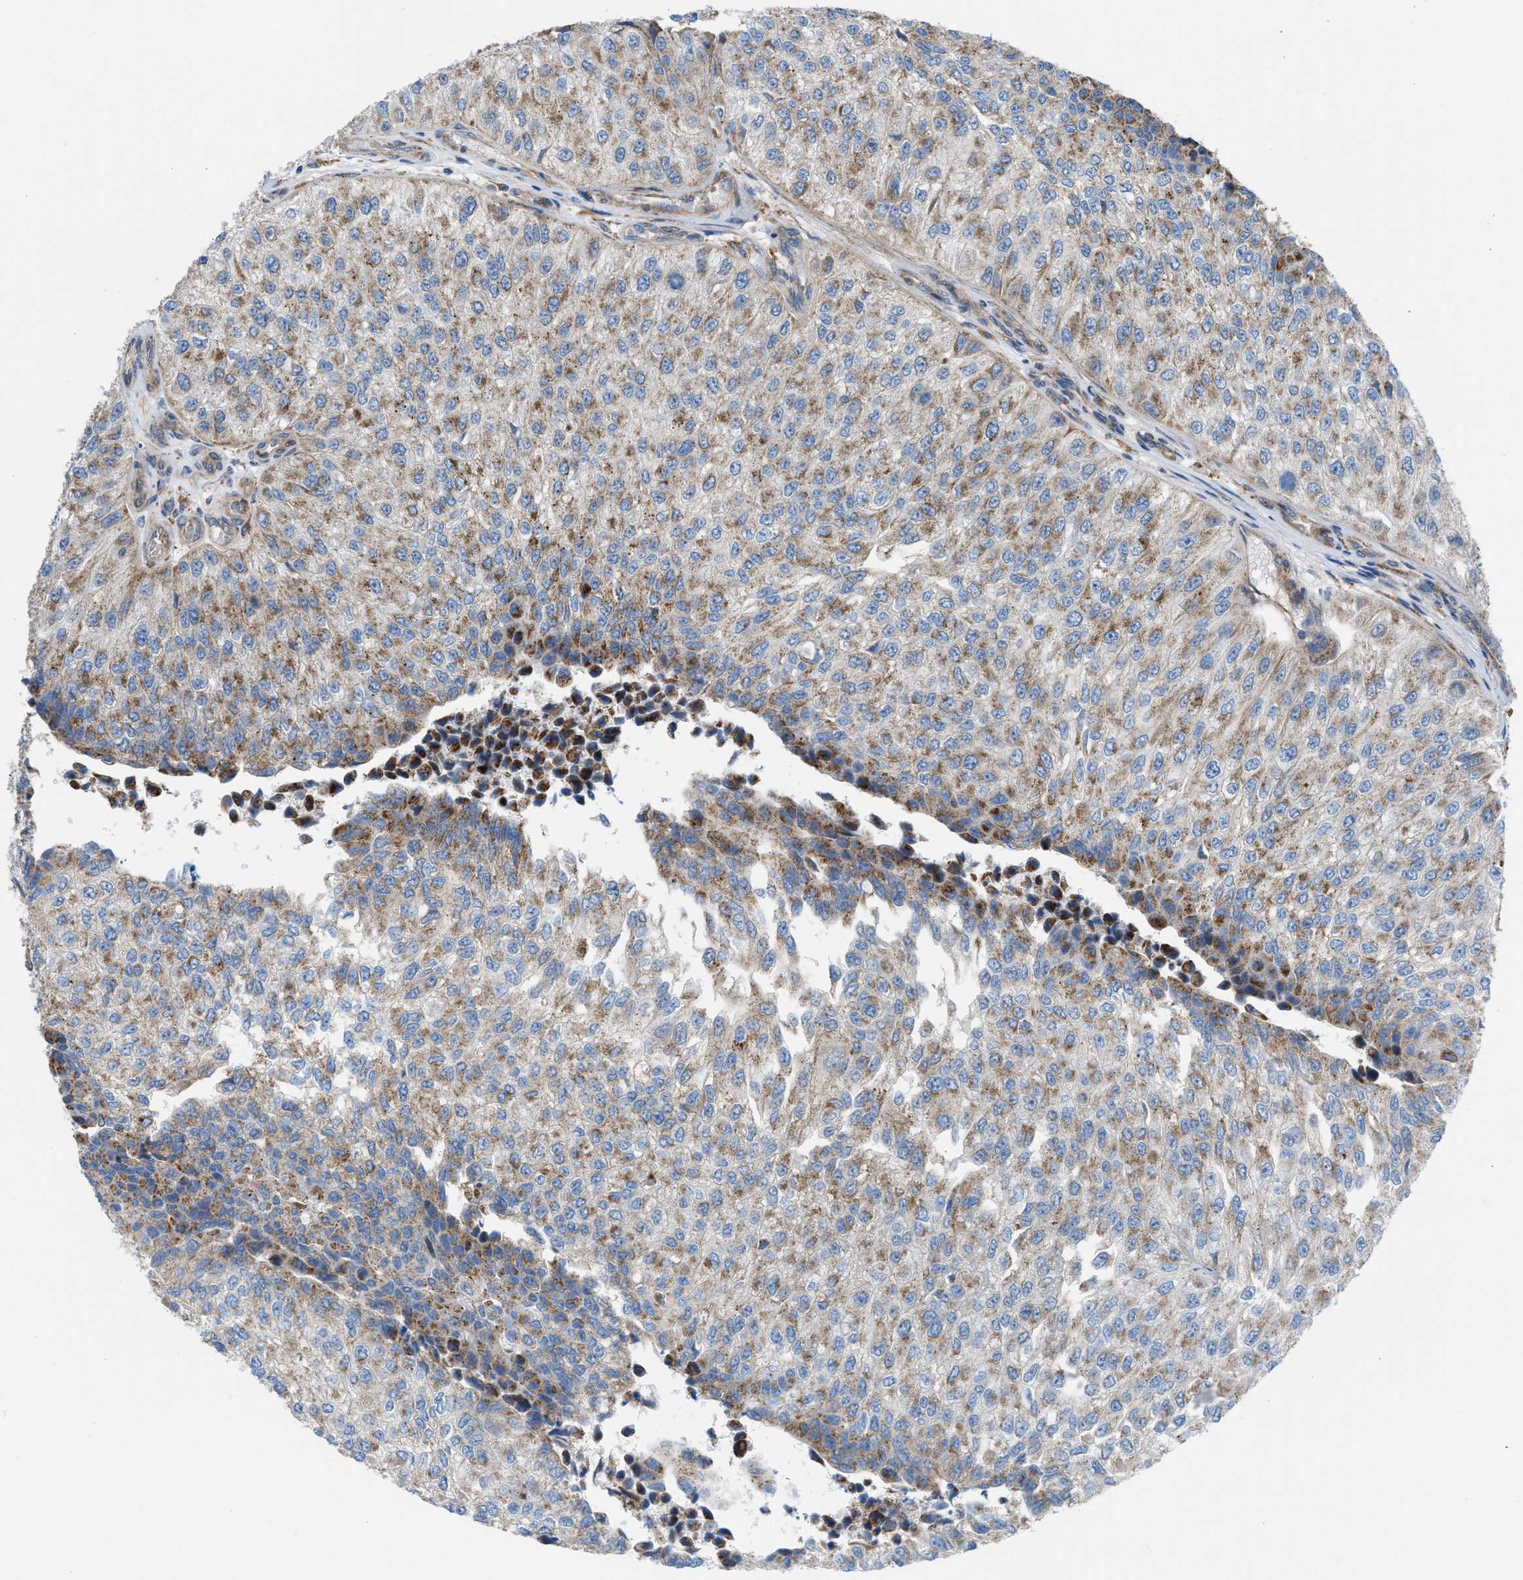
{"staining": {"intensity": "weak", "quantity": ">75%", "location": "cytoplasmic/membranous"}, "tissue": "urothelial cancer", "cell_type": "Tumor cells", "image_type": "cancer", "snomed": [{"axis": "morphology", "description": "Urothelial carcinoma, High grade"}, {"axis": "topography", "description": "Kidney"}, {"axis": "topography", "description": "Urinary bladder"}], "caption": "IHC image of human urothelial cancer stained for a protein (brown), which shows low levels of weak cytoplasmic/membranous staining in approximately >75% of tumor cells.", "gene": "SLC10A3", "patient": {"sex": "male", "age": 77}}